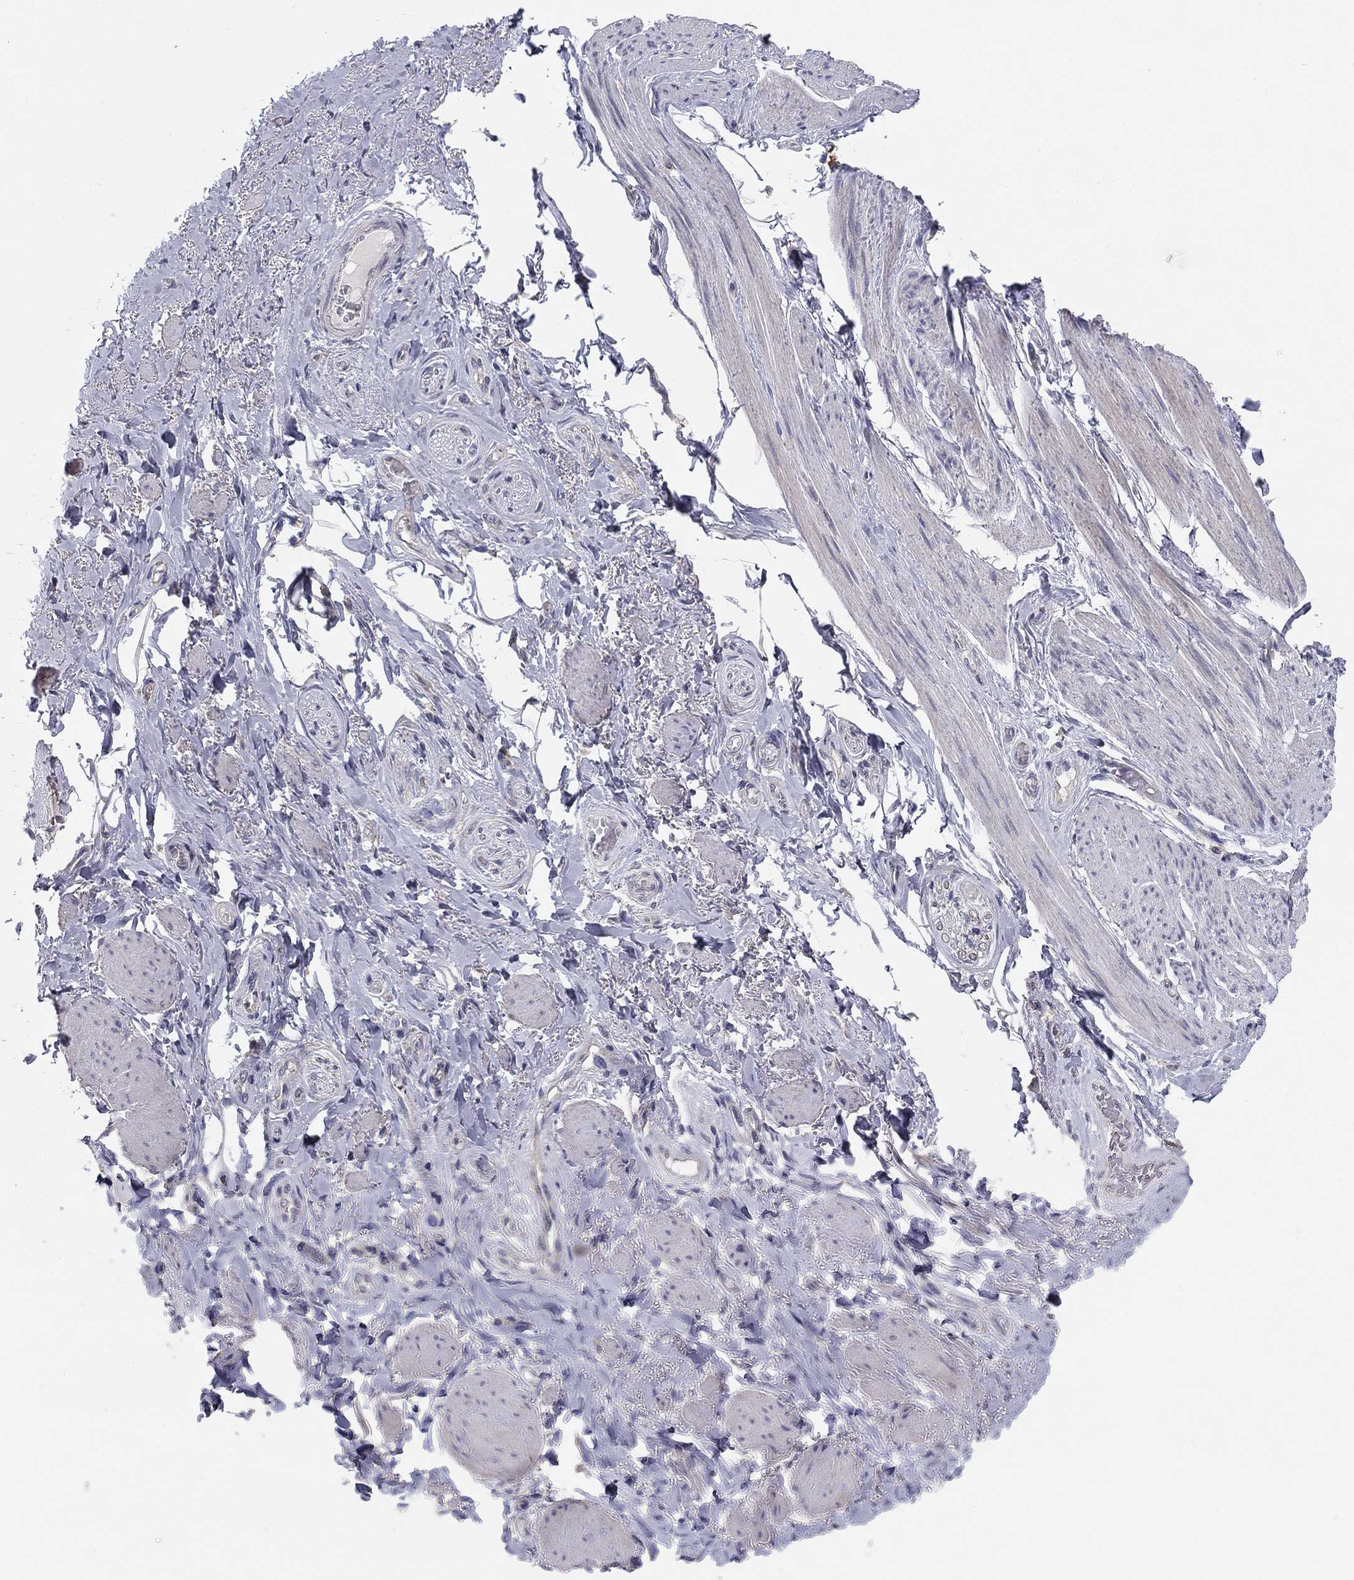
{"staining": {"intensity": "negative", "quantity": "none", "location": "none"}, "tissue": "soft tissue", "cell_type": "Fibroblasts", "image_type": "normal", "snomed": [{"axis": "morphology", "description": "Normal tissue, NOS"}, {"axis": "topography", "description": "Skeletal muscle"}, {"axis": "topography", "description": "Anal"}, {"axis": "topography", "description": "Peripheral nerve tissue"}], "caption": "Fibroblasts are negative for brown protein staining in normal soft tissue. (Brightfield microscopy of DAB IHC at high magnification).", "gene": "SEPTIN3", "patient": {"sex": "male", "age": 53}}